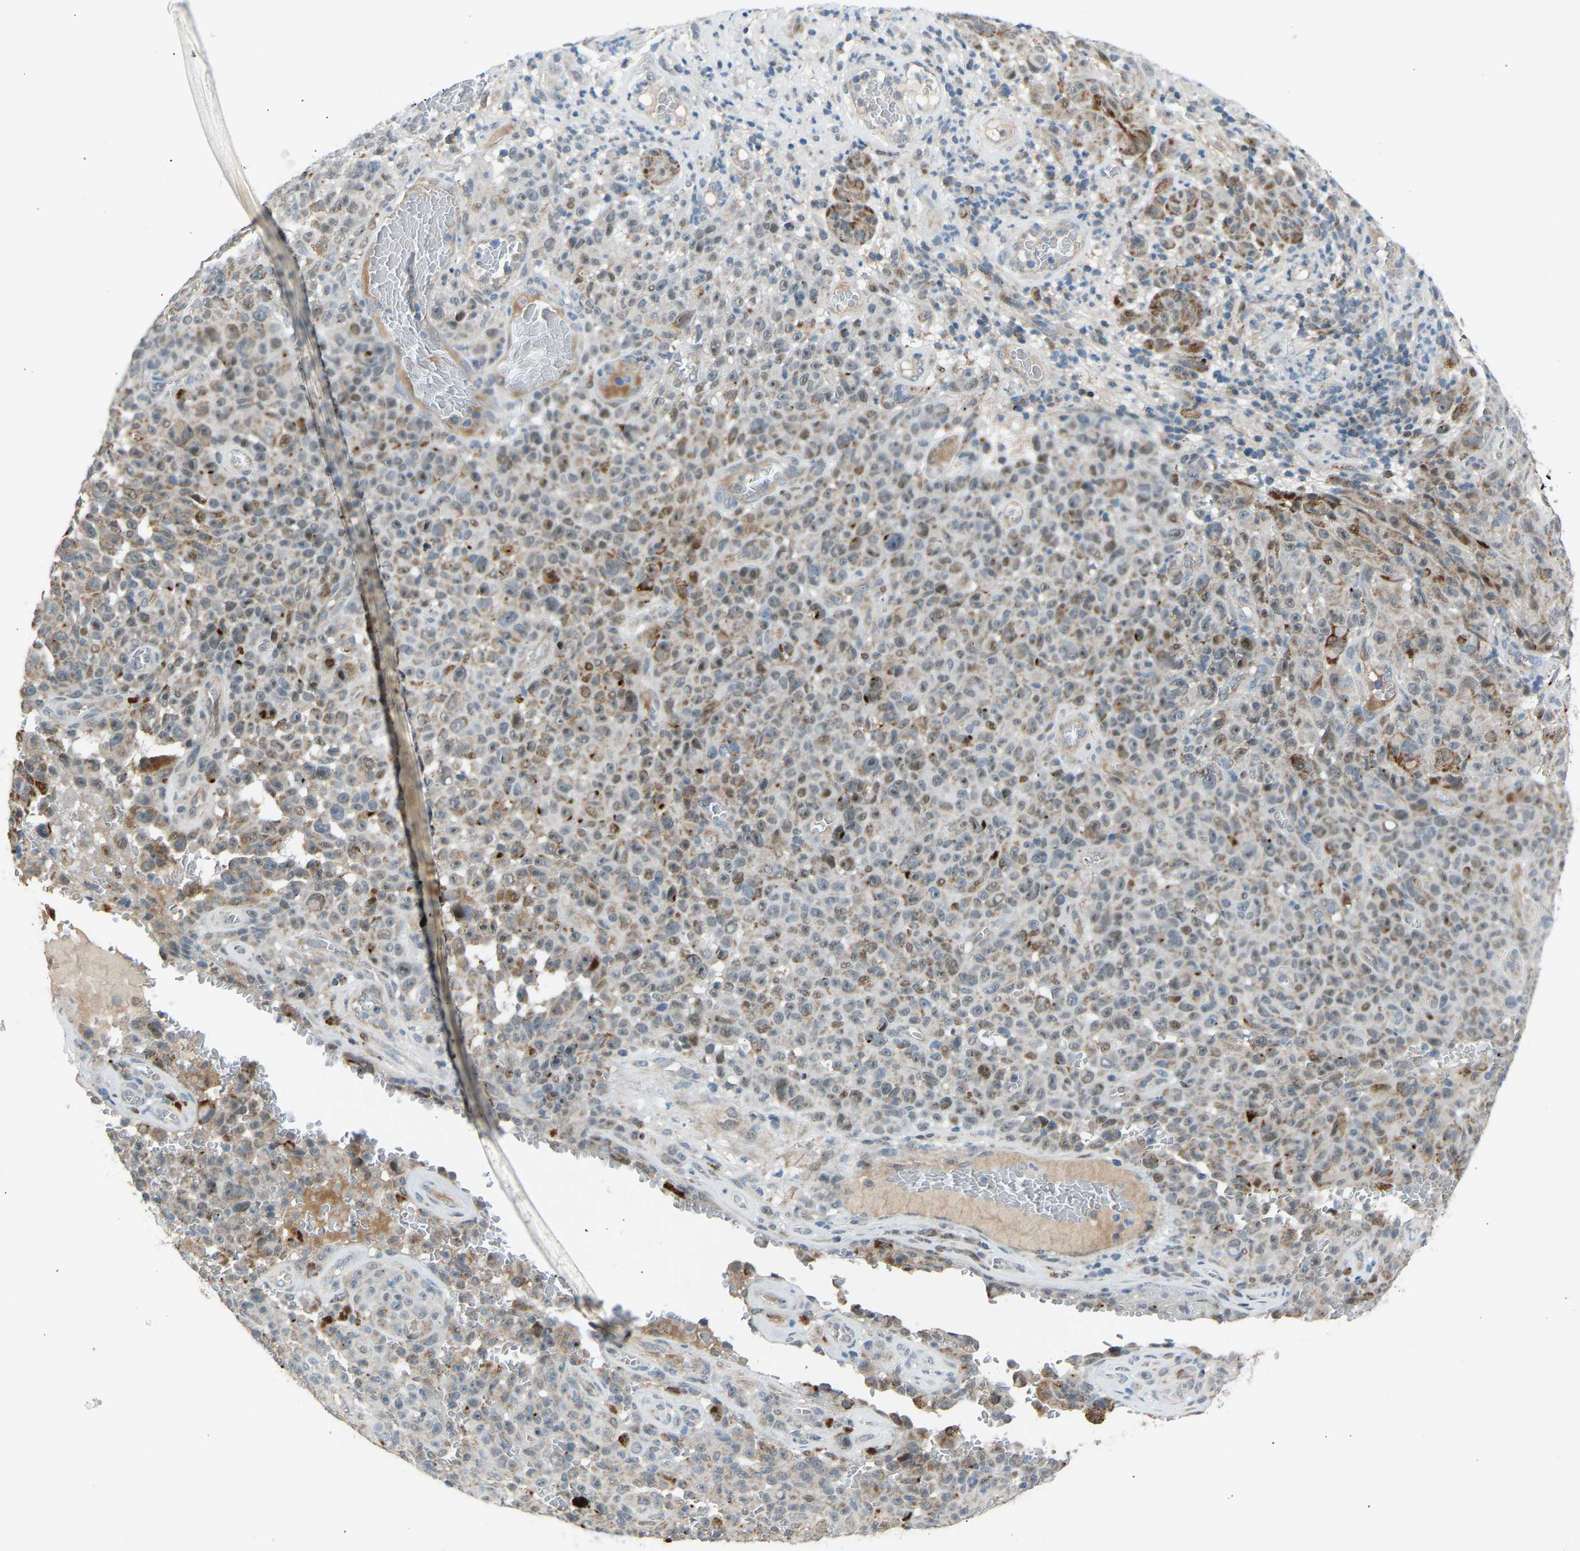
{"staining": {"intensity": "weak", "quantity": "25%-75%", "location": "cytoplasmic/membranous"}, "tissue": "melanoma", "cell_type": "Tumor cells", "image_type": "cancer", "snomed": [{"axis": "morphology", "description": "Malignant melanoma, NOS"}, {"axis": "topography", "description": "Skin"}], "caption": "Immunohistochemical staining of malignant melanoma exhibits low levels of weak cytoplasmic/membranous protein positivity in about 25%-75% of tumor cells.", "gene": "VPS41", "patient": {"sex": "female", "age": 82}}